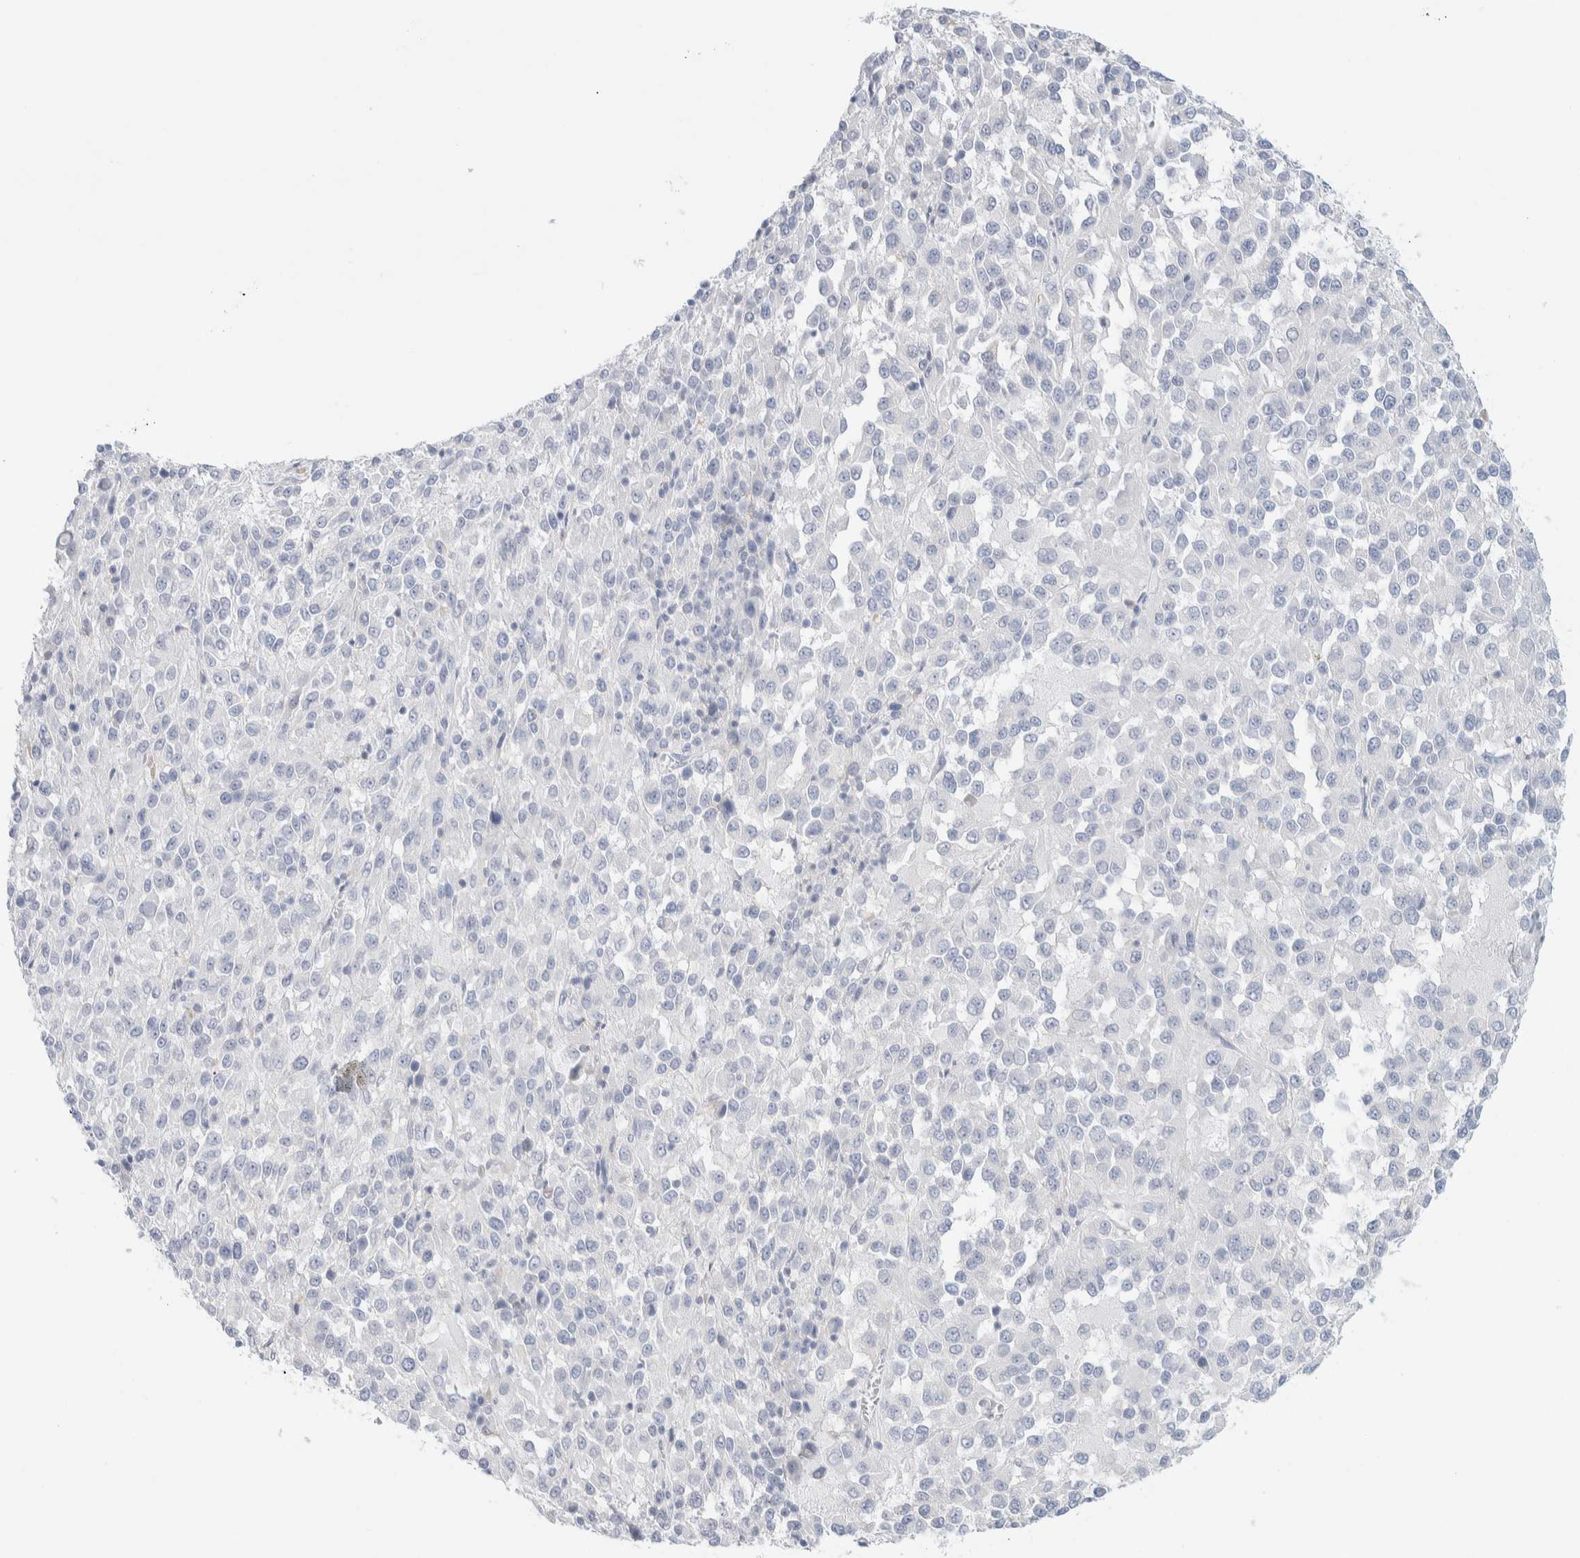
{"staining": {"intensity": "negative", "quantity": "none", "location": "none"}, "tissue": "melanoma", "cell_type": "Tumor cells", "image_type": "cancer", "snomed": [{"axis": "morphology", "description": "Malignant melanoma, Metastatic site"}, {"axis": "topography", "description": "Lung"}], "caption": "Immunohistochemistry micrograph of human melanoma stained for a protein (brown), which shows no positivity in tumor cells. Nuclei are stained in blue.", "gene": "ATCAY", "patient": {"sex": "male", "age": 64}}